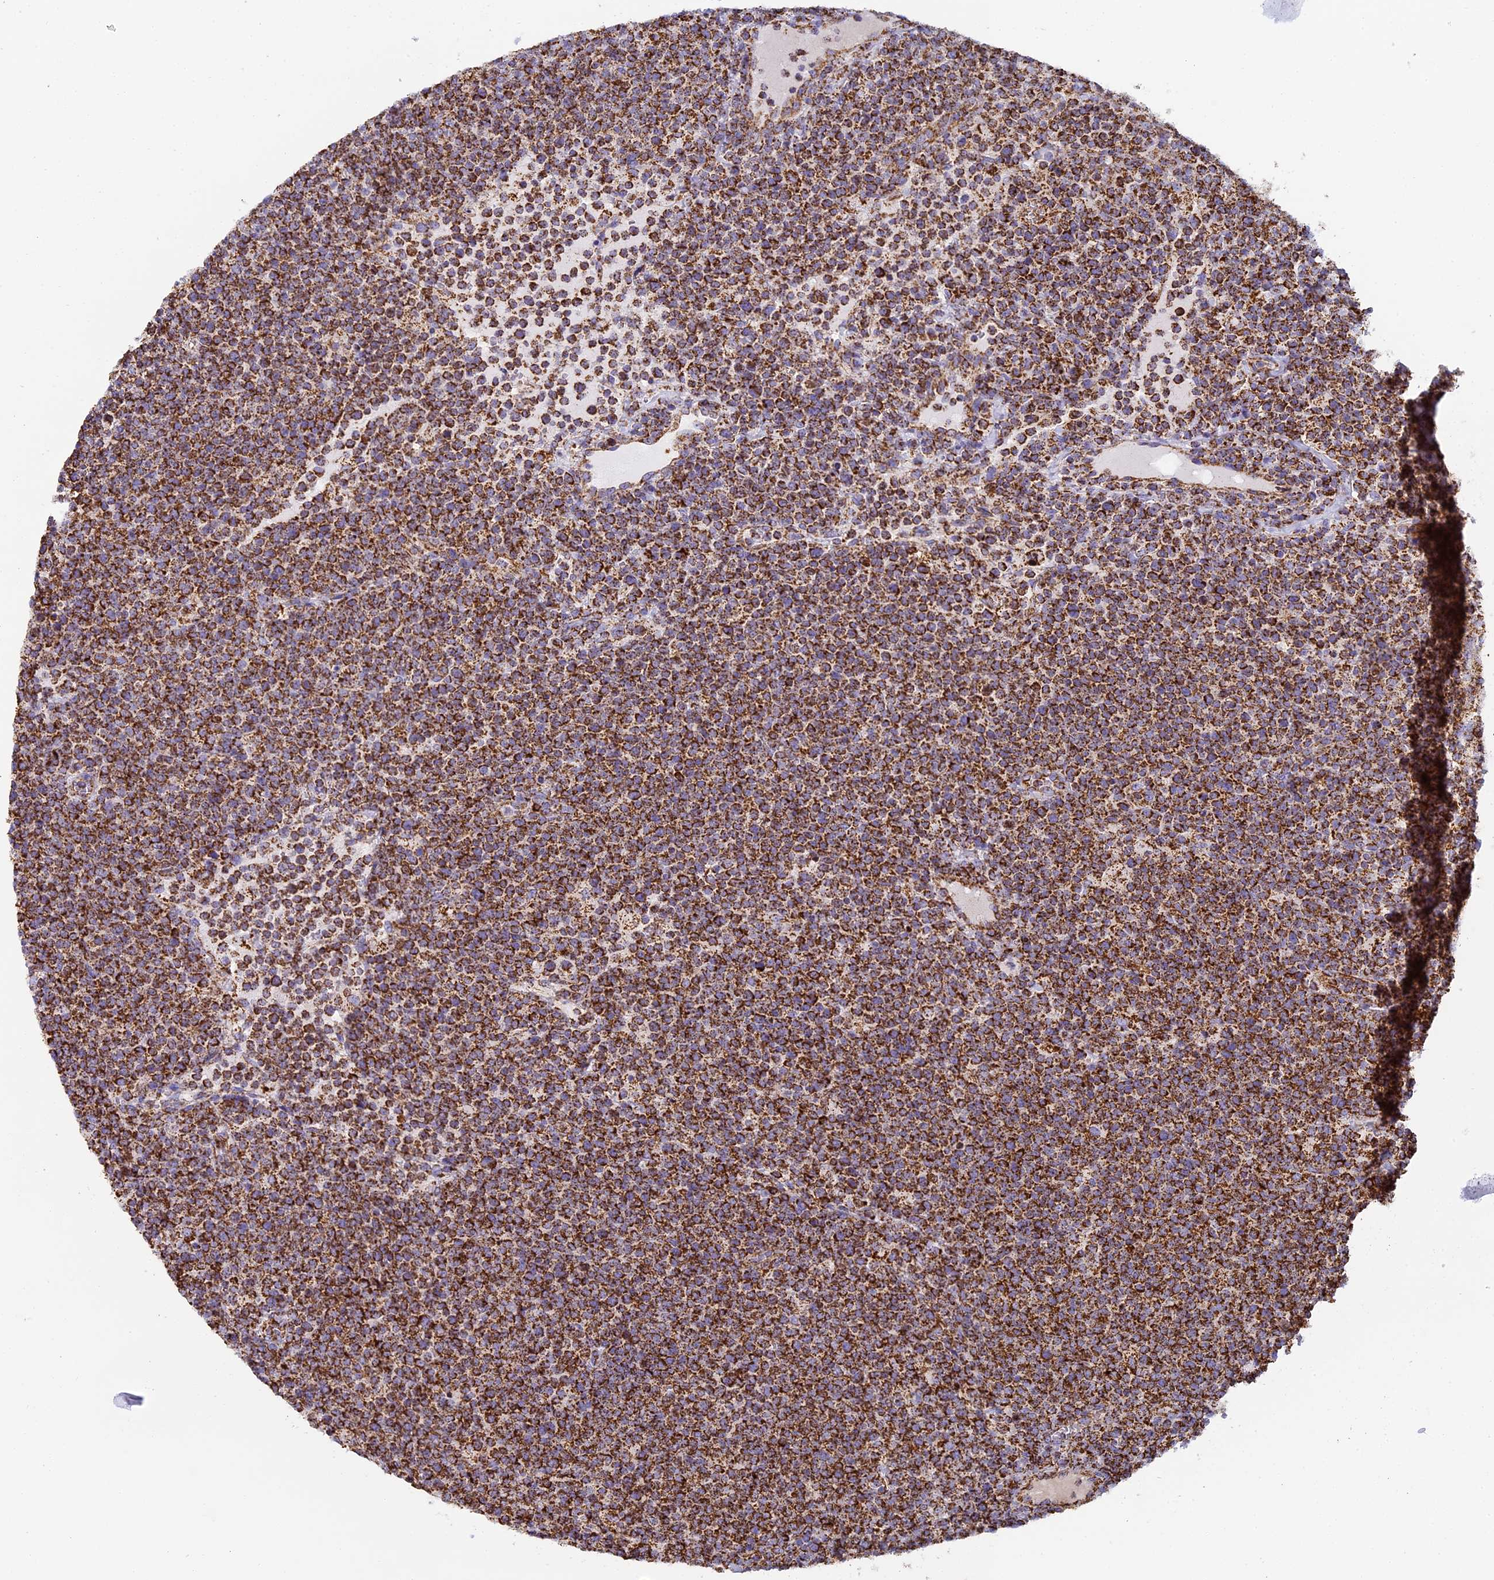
{"staining": {"intensity": "strong", "quantity": ">75%", "location": "cytoplasmic/membranous"}, "tissue": "lymphoma", "cell_type": "Tumor cells", "image_type": "cancer", "snomed": [{"axis": "morphology", "description": "Malignant lymphoma, non-Hodgkin's type, High grade"}, {"axis": "topography", "description": "Lymph node"}], "caption": "Tumor cells reveal high levels of strong cytoplasmic/membranous positivity in about >75% of cells in human lymphoma.", "gene": "STK17A", "patient": {"sex": "male", "age": 61}}